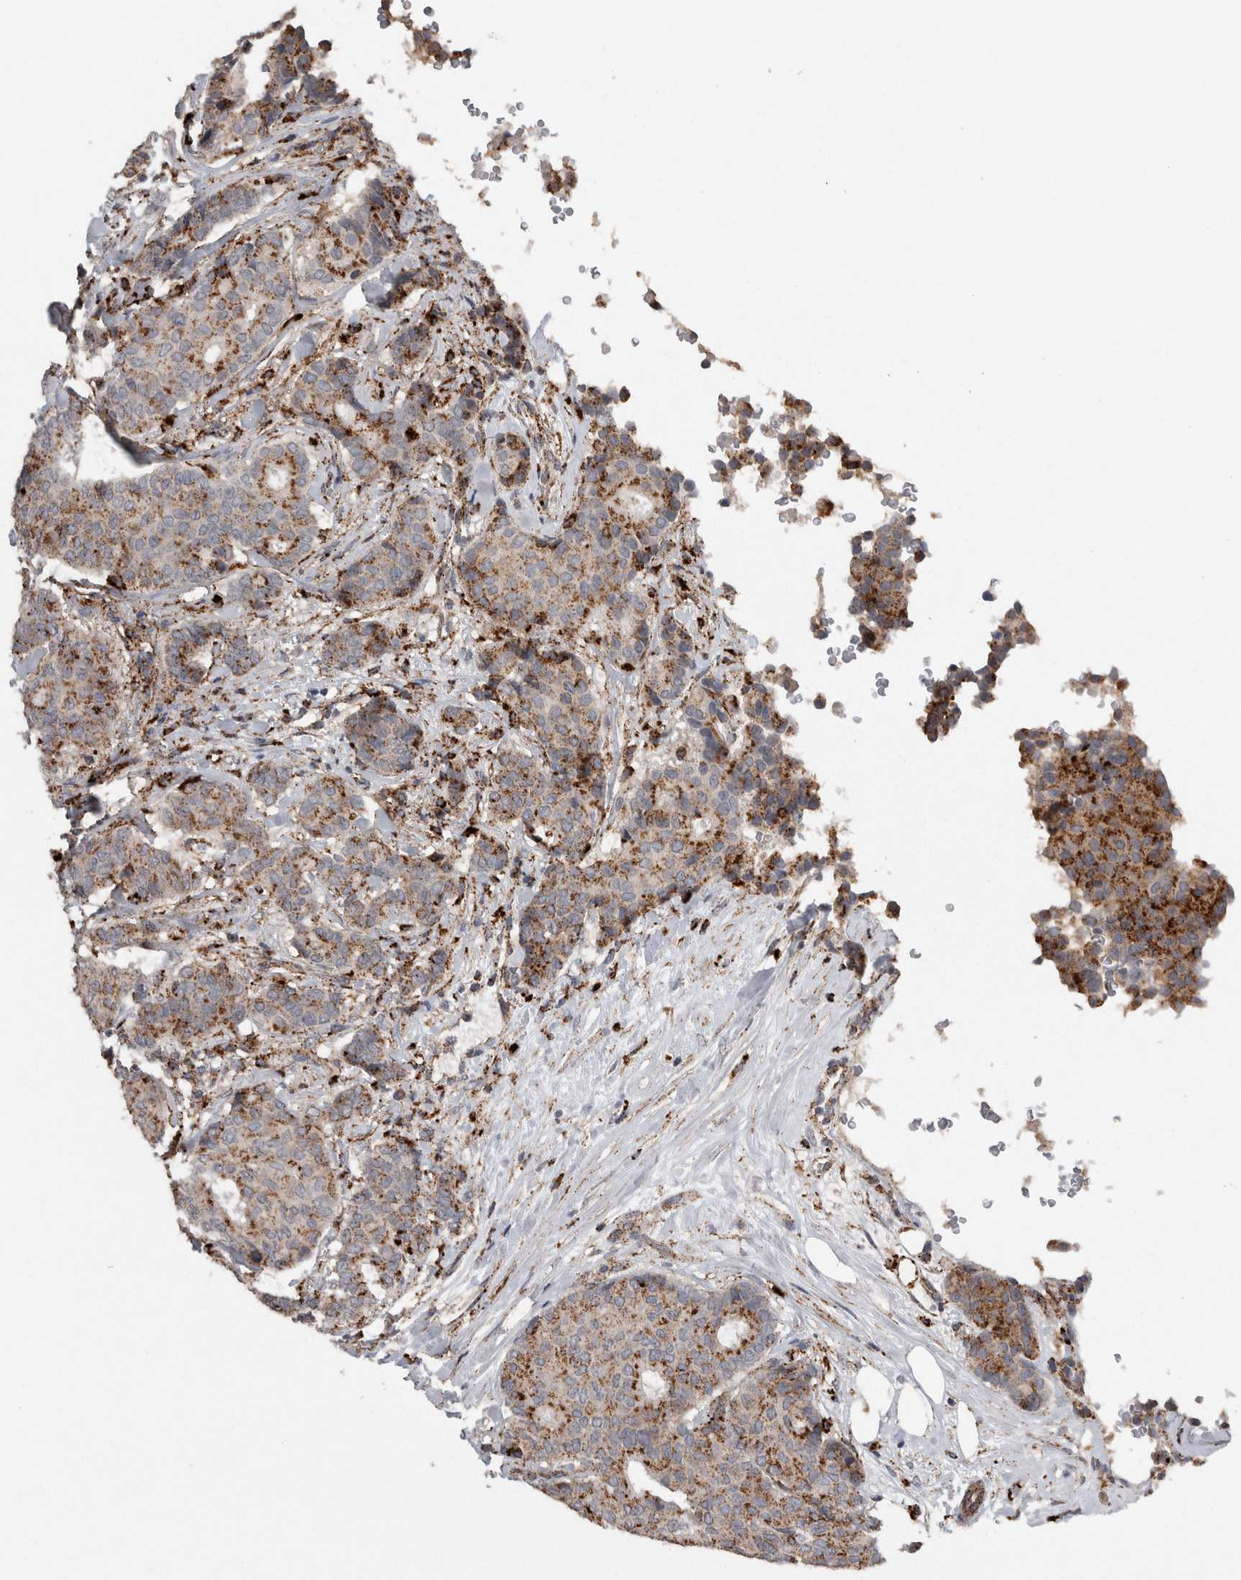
{"staining": {"intensity": "moderate", "quantity": ">75%", "location": "cytoplasmic/membranous"}, "tissue": "breast cancer", "cell_type": "Tumor cells", "image_type": "cancer", "snomed": [{"axis": "morphology", "description": "Duct carcinoma"}, {"axis": "topography", "description": "Breast"}], "caption": "An immunohistochemistry histopathology image of neoplastic tissue is shown. Protein staining in brown highlights moderate cytoplasmic/membranous positivity in breast intraductal carcinoma within tumor cells.", "gene": "CTSZ", "patient": {"sex": "female", "age": 75}}